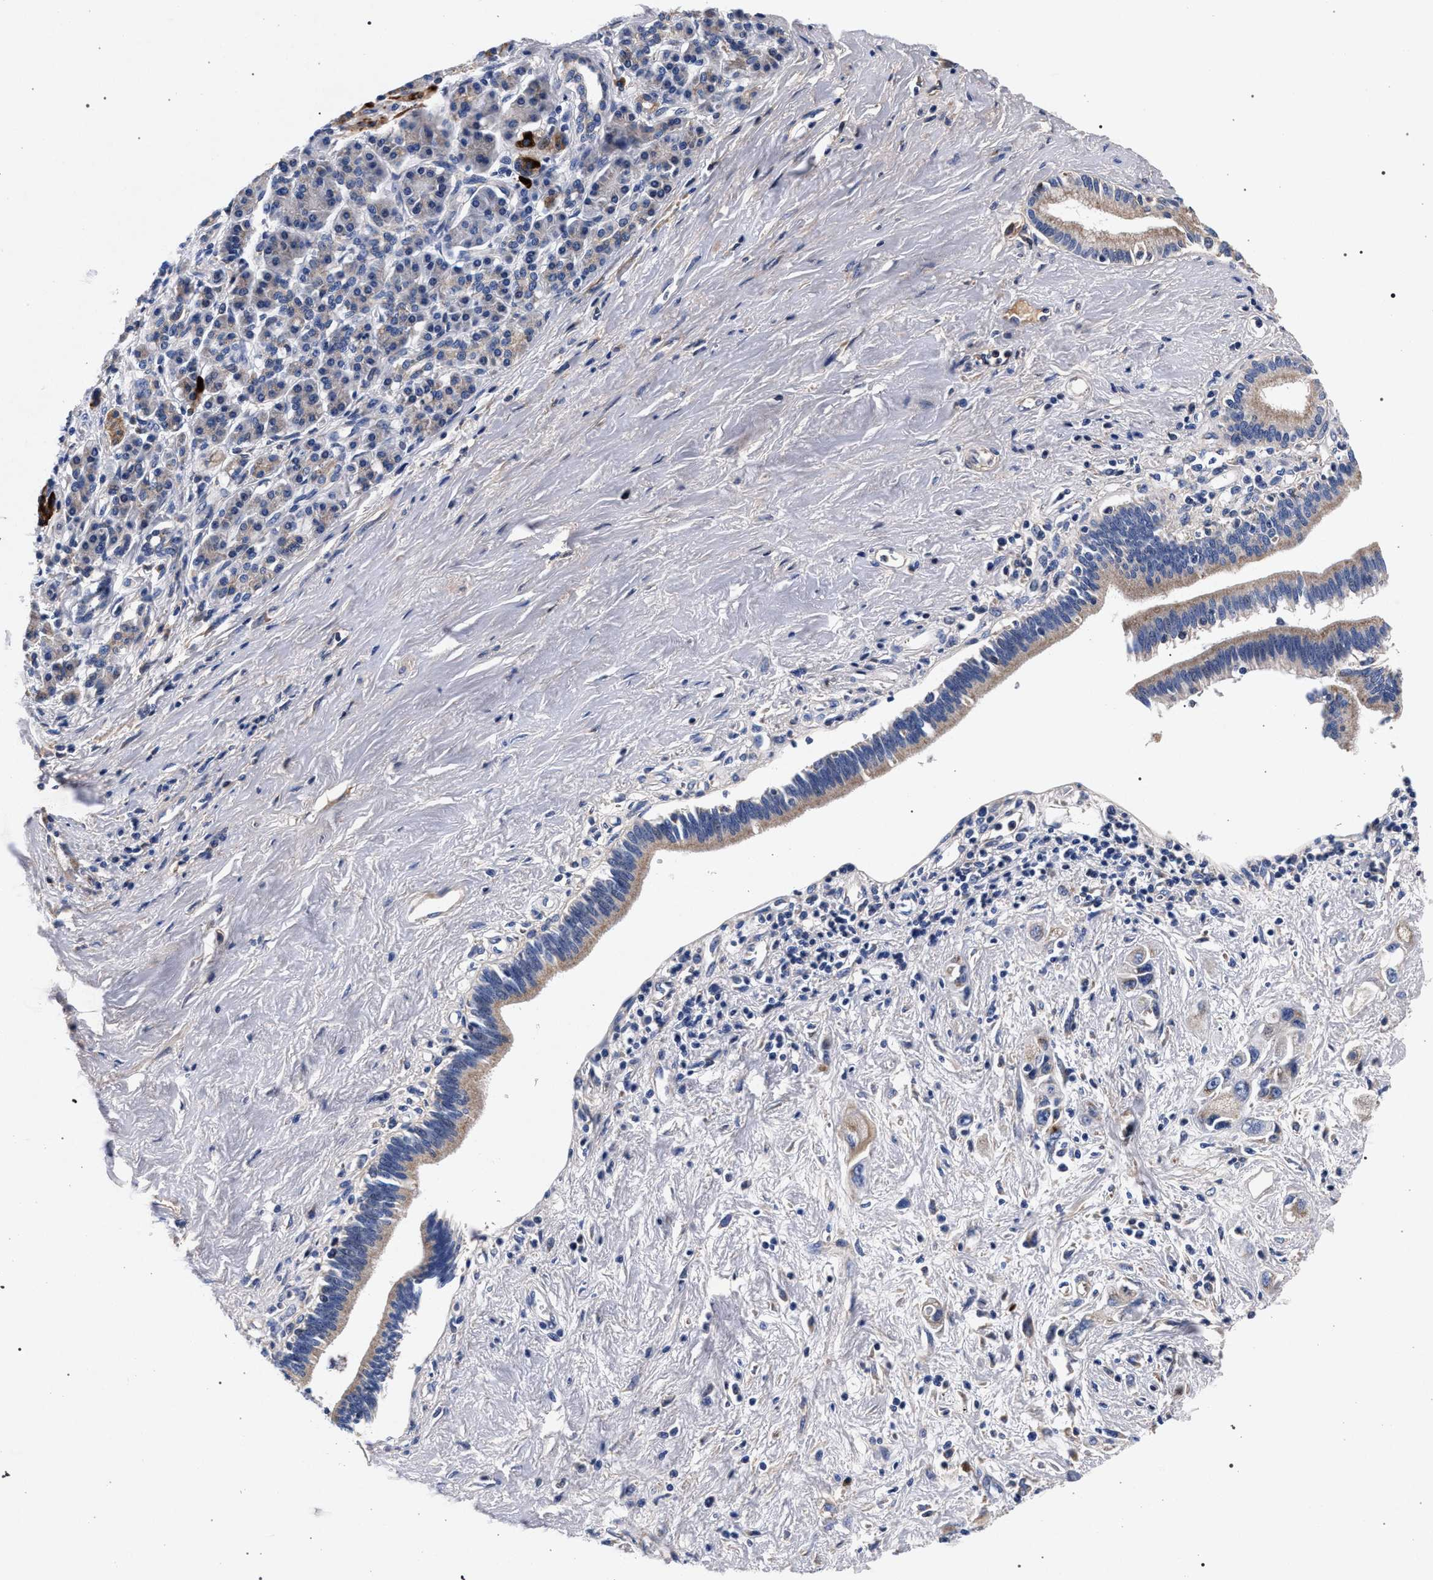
{"staining": {"intensity": "weak", "quantity": "25%-75%", "location": "cytoplasmic/membranous"}, "tissue": "pancreatic cancer", "cell_type": "Tumor cells", "image_type": "cancer", "snomed": [{"axis": "morphology", "description": "Adenocarcinoma, NOS"}, {"axis": "topography", "description": "Pancreas"}], "caption": "IHC of pancreatic cancer (adenocarcinoma) reveals low levels of weak cytoplasmic/membranous staining in about 25%-75% of tumor cells.", "gene": "ACOX1", "patient": {"sex": "female", "age": 66}}